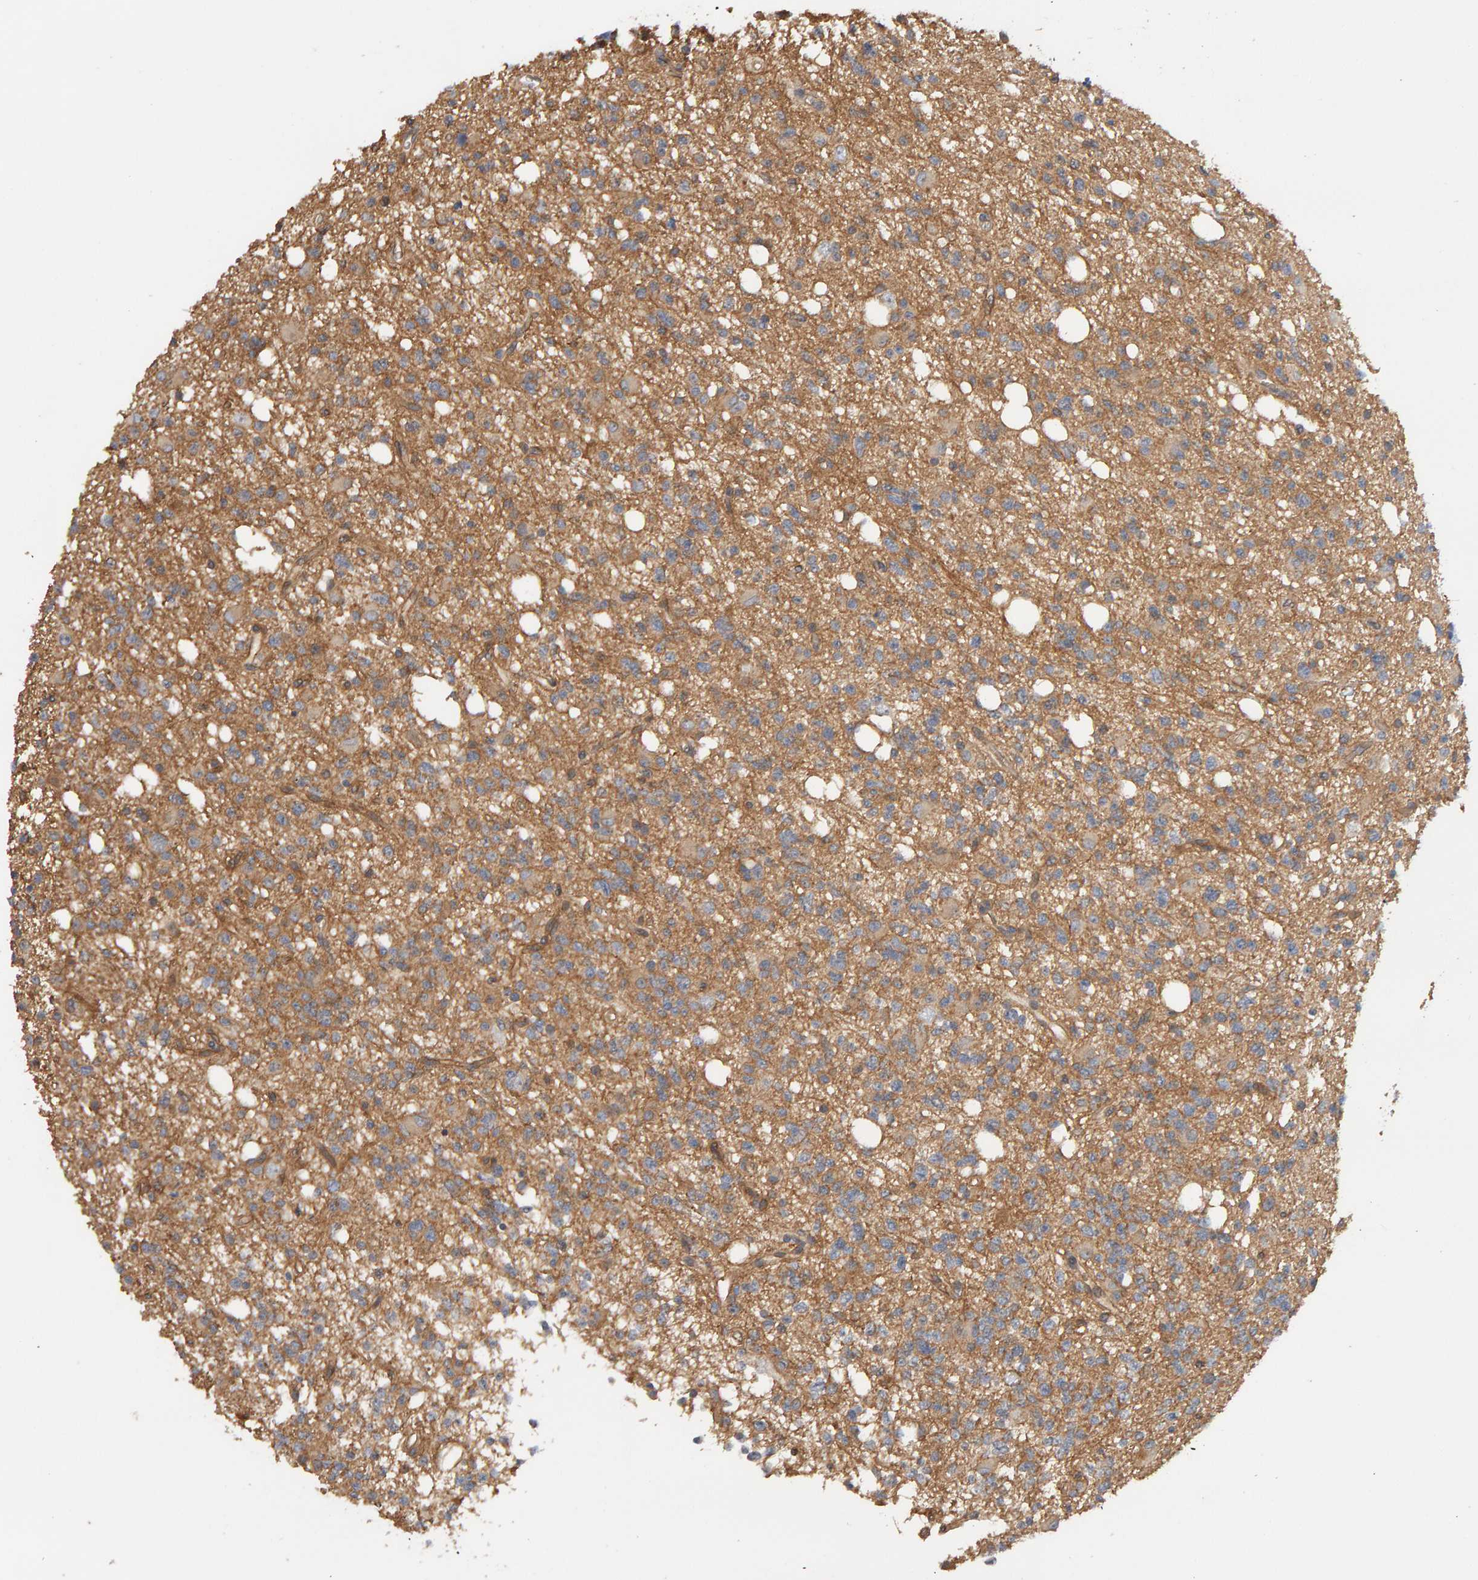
{"staining": {"intensity": "negative", "quantity": "none", "location": "none"}, "tissue": "glioma", "cell_type": "Tumor cells", "image_type": "cancer", "snomed": [{"axis": "morphology", "description": "Glioma, malignant, High grade"}, {"axis": "topography", "description": "Brain"}], "caption": "Tumor cells are negative for protein expression in human glioma.", "gene": "PPP1R16A", "patient": {"sex": "female", "age": 62}}